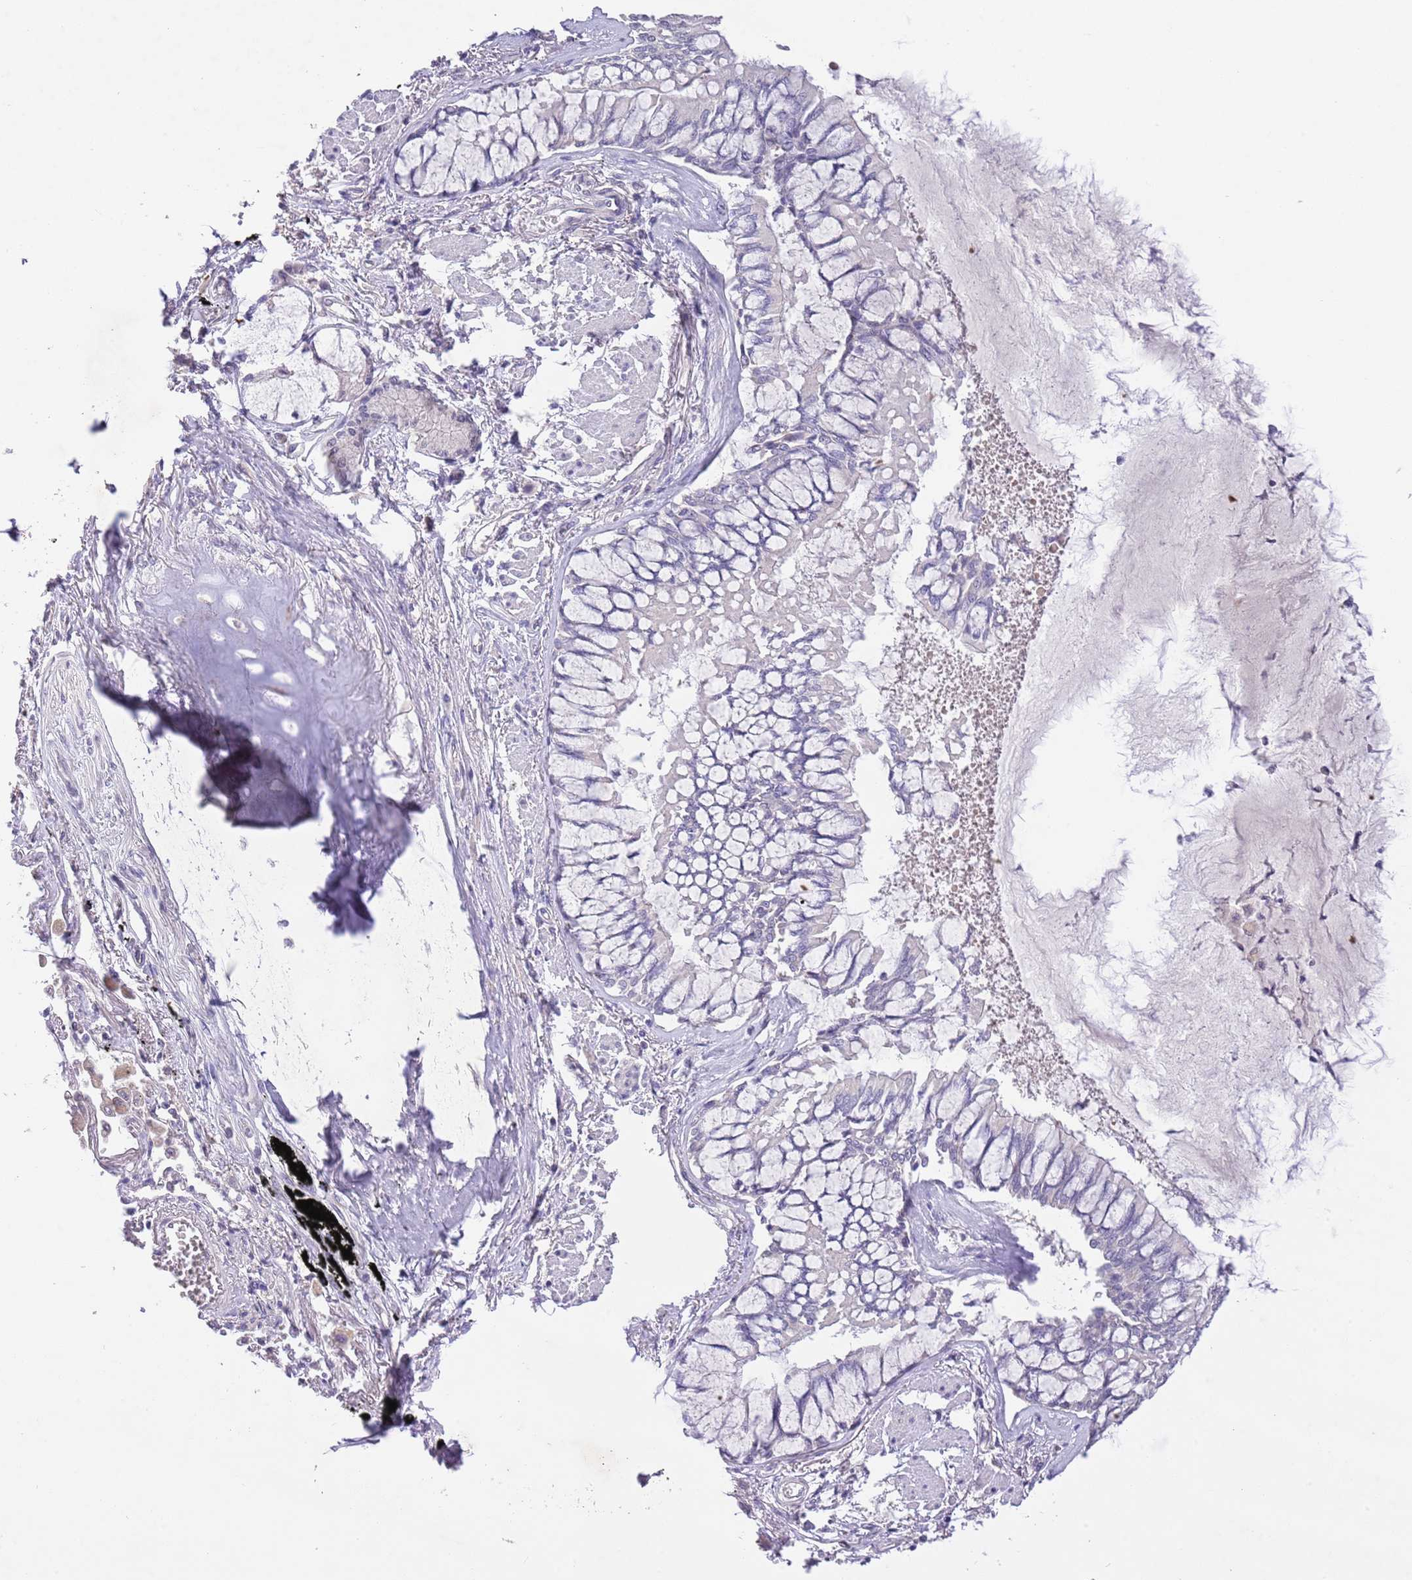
{"staining": {"intensity": "negative", "quantity": "none", "location": "none"}, "tissue": "lung cancer", "cell_type": "Tumor cells", "image_type": "cancer", "snomed": [{"axis": "morphology", "description": "Adenocarcinoma, NOS"}, {"axis": "topography", "description": "Lung"}], "caption": "There is no significant positivity in tumor cells of adenocarcinoma (lung).", "gene": "ZNF658", "patient": {"sex": "male", "age": 67}}